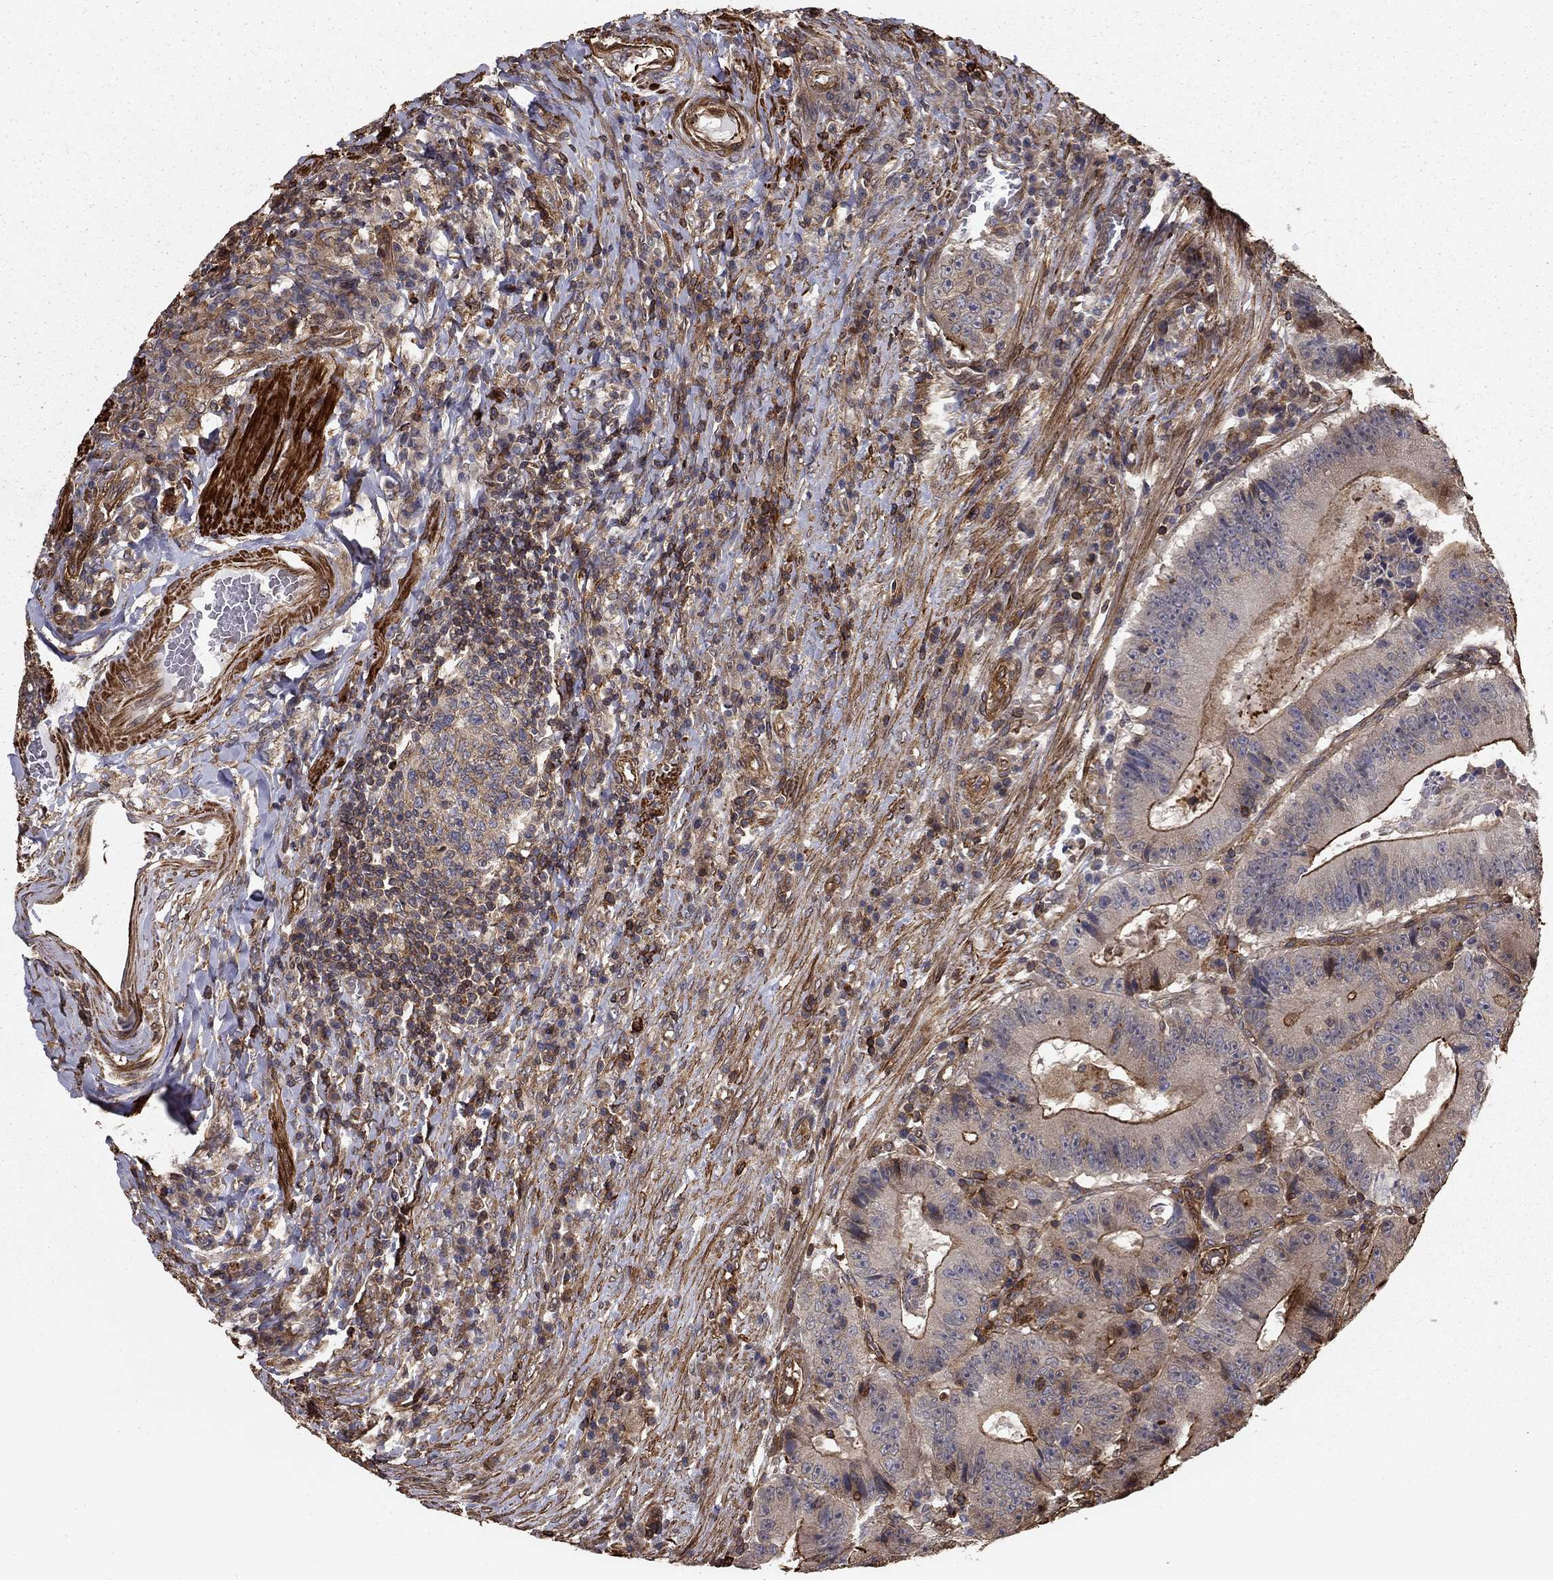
{"staining": {"intensity": "strong", "quantity": "<25%", "location": "cytoplasmic/membranous"}, "tissue": "colorectal cancer", "cell_type": "Tumor cells", "image_type": "cancer", "snomed": [{"axis": "morphology", "description": "Adenocarcinoma, NOS"}, {"axis": "topography", "description": "Colon"}], "caption": "This is a histology image of IHC staining of colorectal cancer (adenocarcinoma), which shows strong staining in the cytoplasmic/membranous of tumor cells.", "gene": "HABP4", "patient": {"sex": "female", "age": 86}}